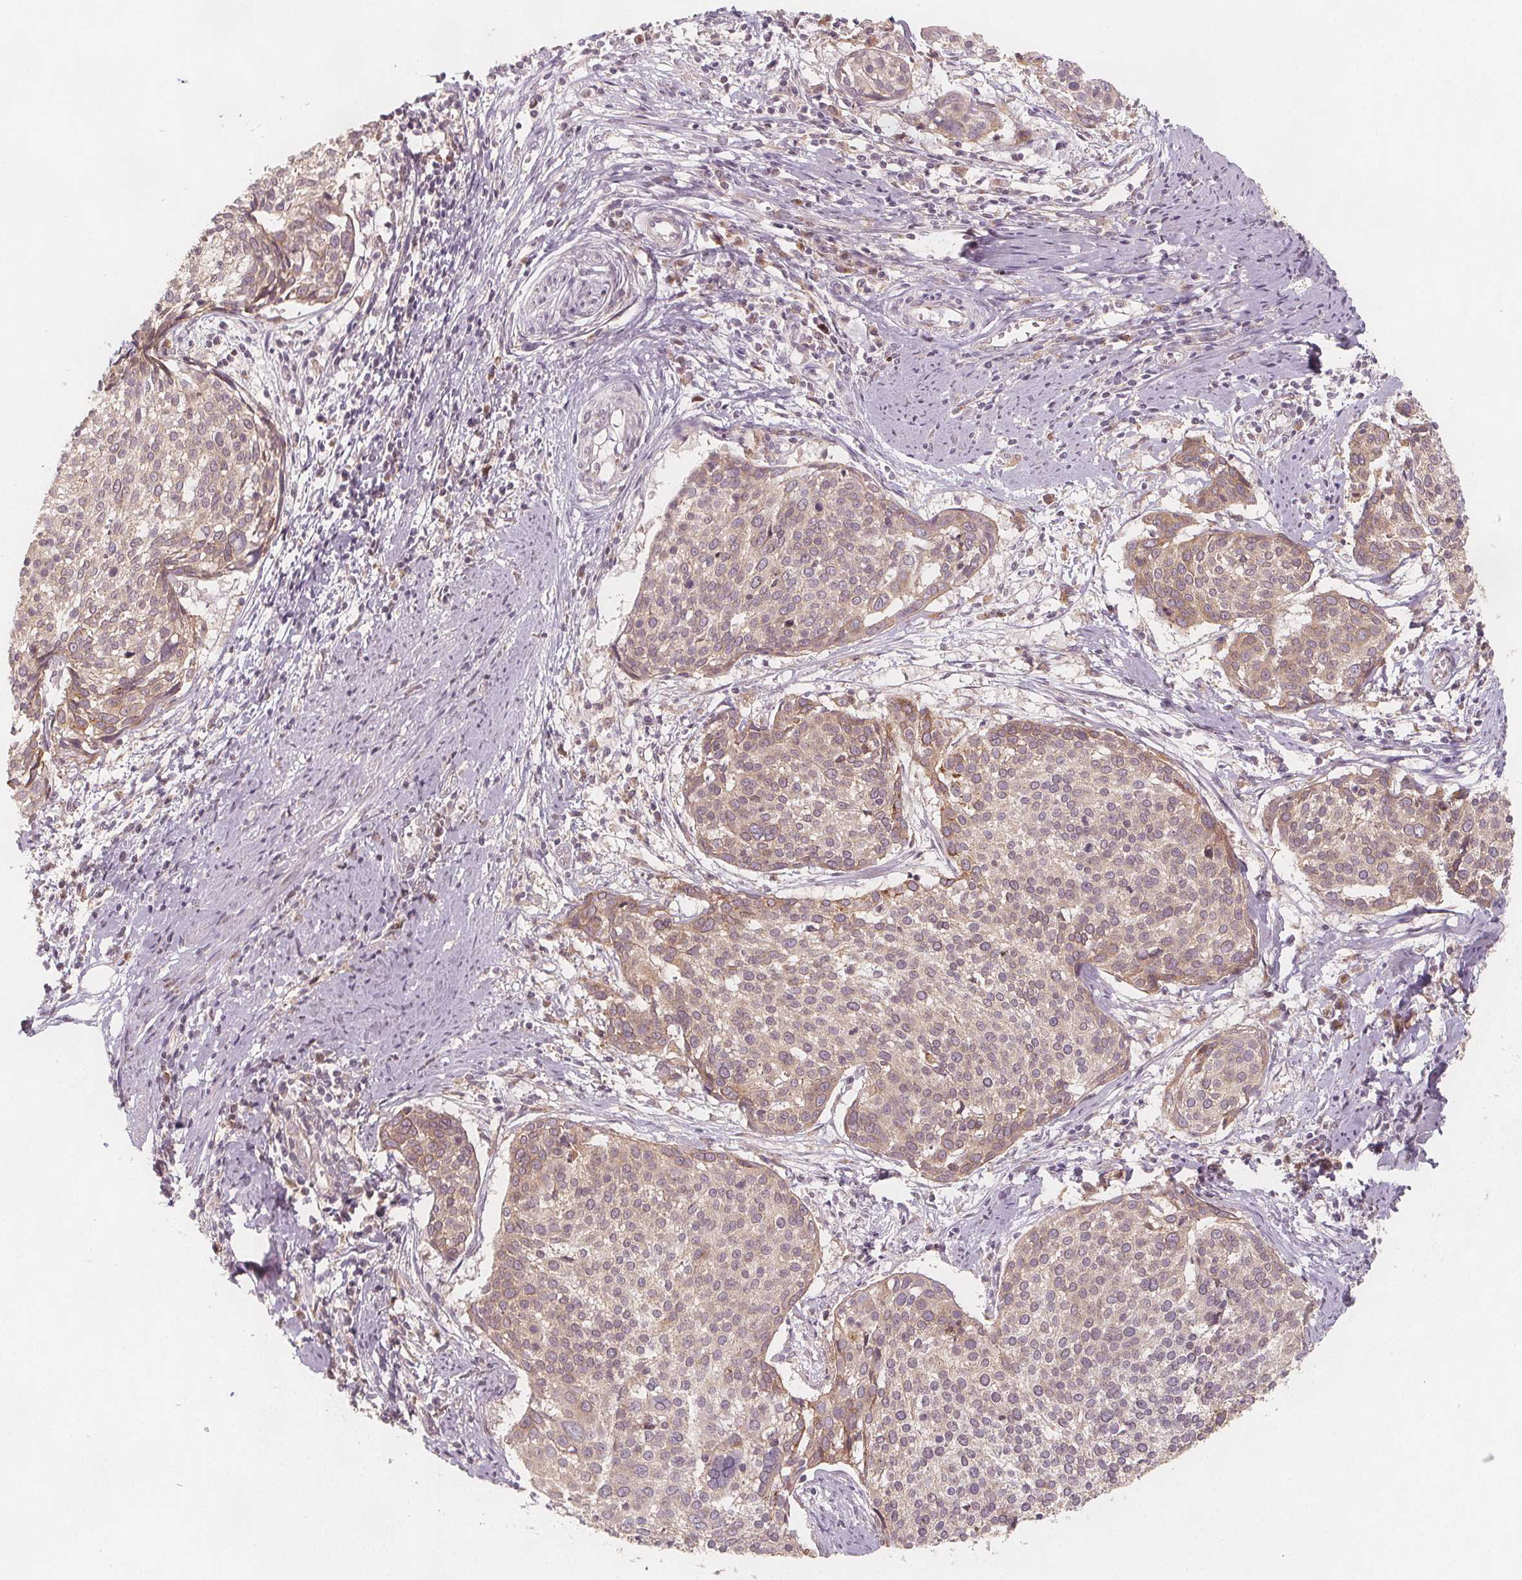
{"staining": {"intensity": "weak", "quantity": "25%-75%", "location": "cytoplasmic/membranous"}, "tissue": "cervical cancer", "cell_type": "Tumor cells", "image_type": "cancer", "snomed": [{"axis": "morphology", "description": "Squamous cell carcinoma, NOS"}, {"axis": "topography", "description": "Cervix"}], "caption": "This is a photomicrograph of IHC staining of cervical squamous cell carcinoma, which shows weak positivity in the cytoplasmic/membranous of tumor cells.", "gene": "NCSTN", "patient": {"sex": "female", "age": 39}}